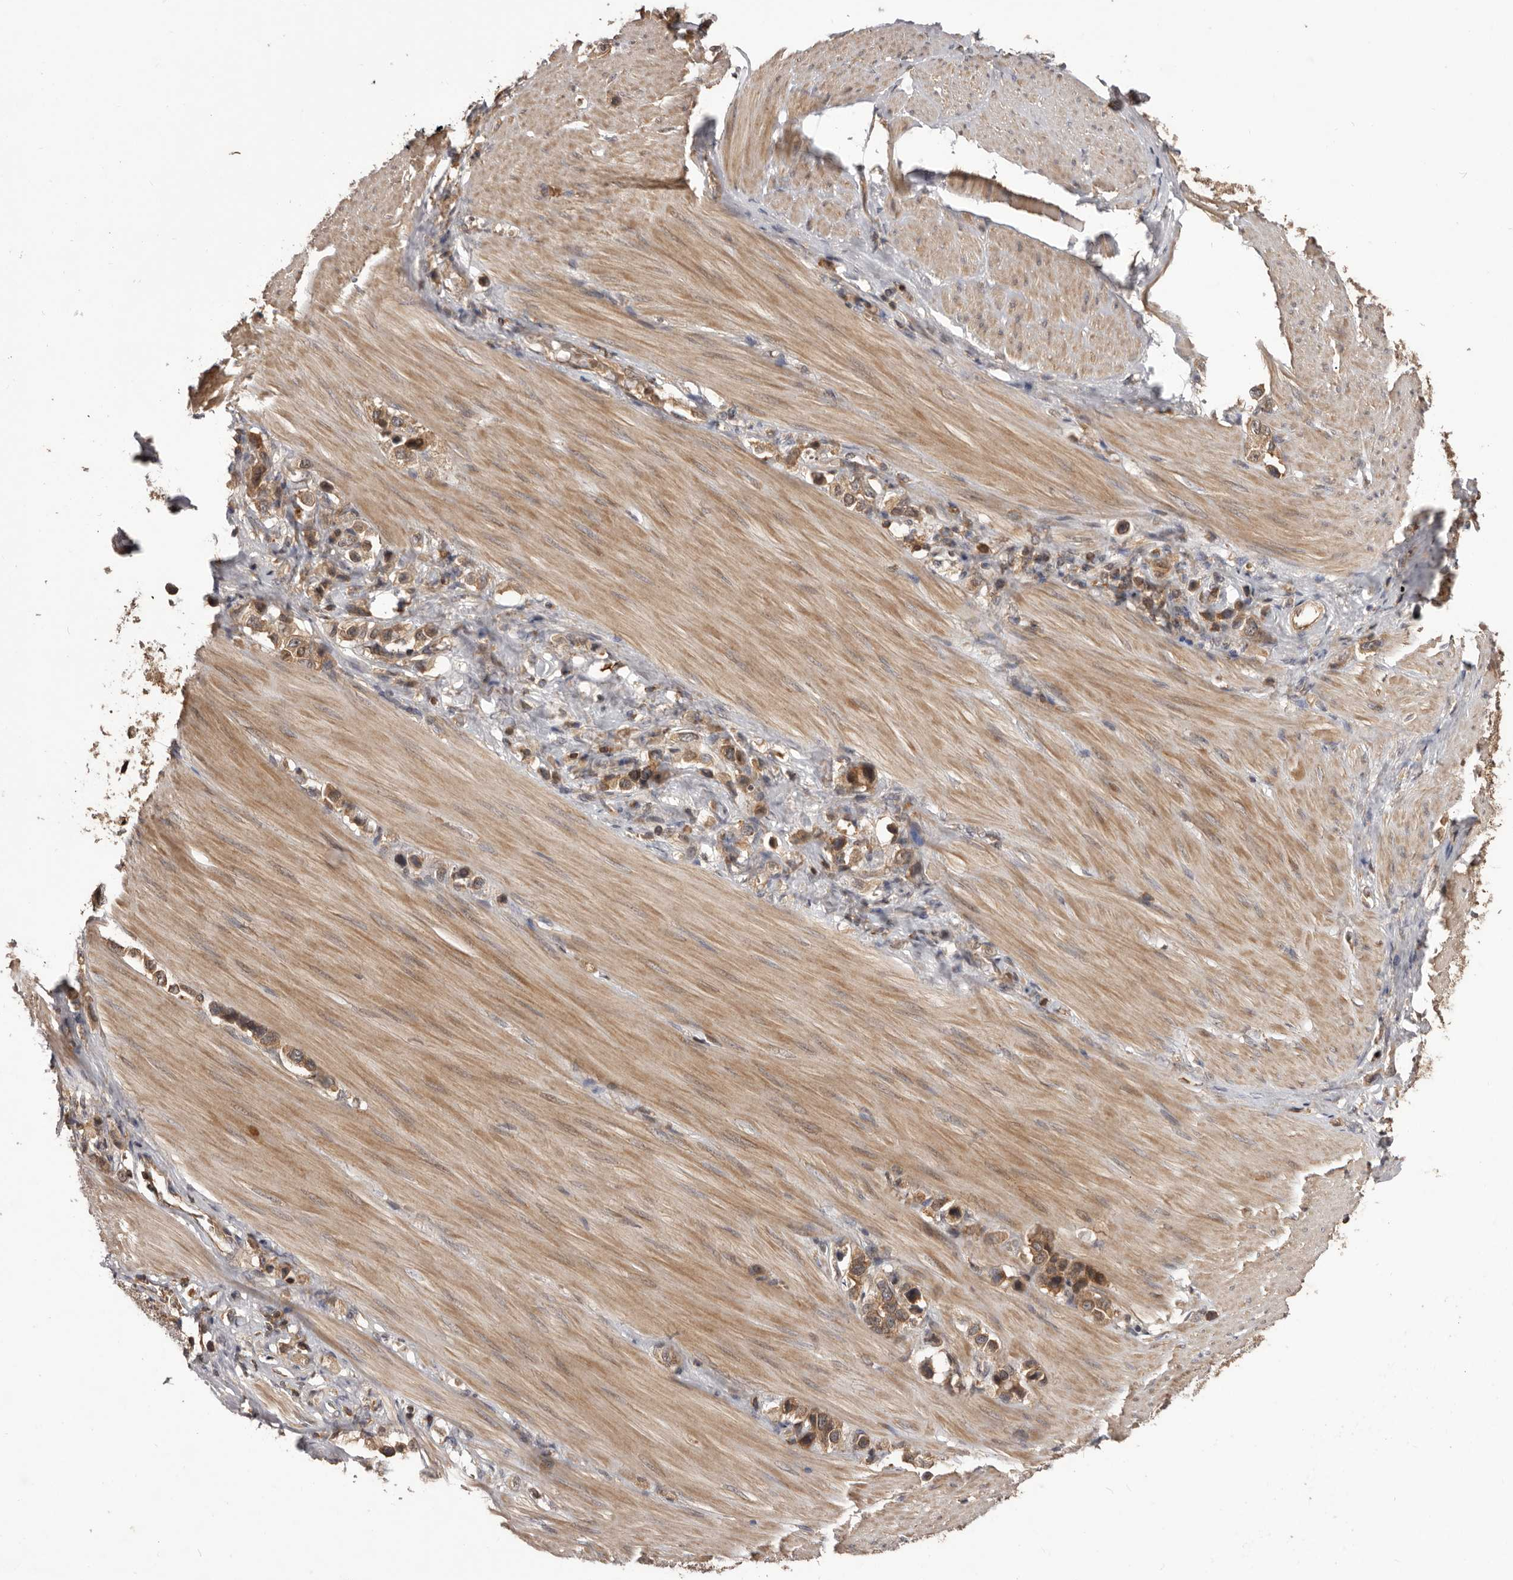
{"staining": {"intensity": "moderate", "quantity": ">75%", "location": "cytoplasmic/membranous"}, "tissue": "stomach cancer", "cell_type": "Tumor cells", "image_type": "cancer", "snomed": [{"axis": "morphology", "description": "Adenocarcinoma, NOS"}, {"axis": "topography", "description": "Stomach"}], "caption": "Stomach cancer stained for a protein (brown) demonstrates moderate cytoplasmic/membranous positive staining in approximately >75% of tumor cells.", "gene": "HBS1L", "patient": {"sex": "female", "age": 65}}